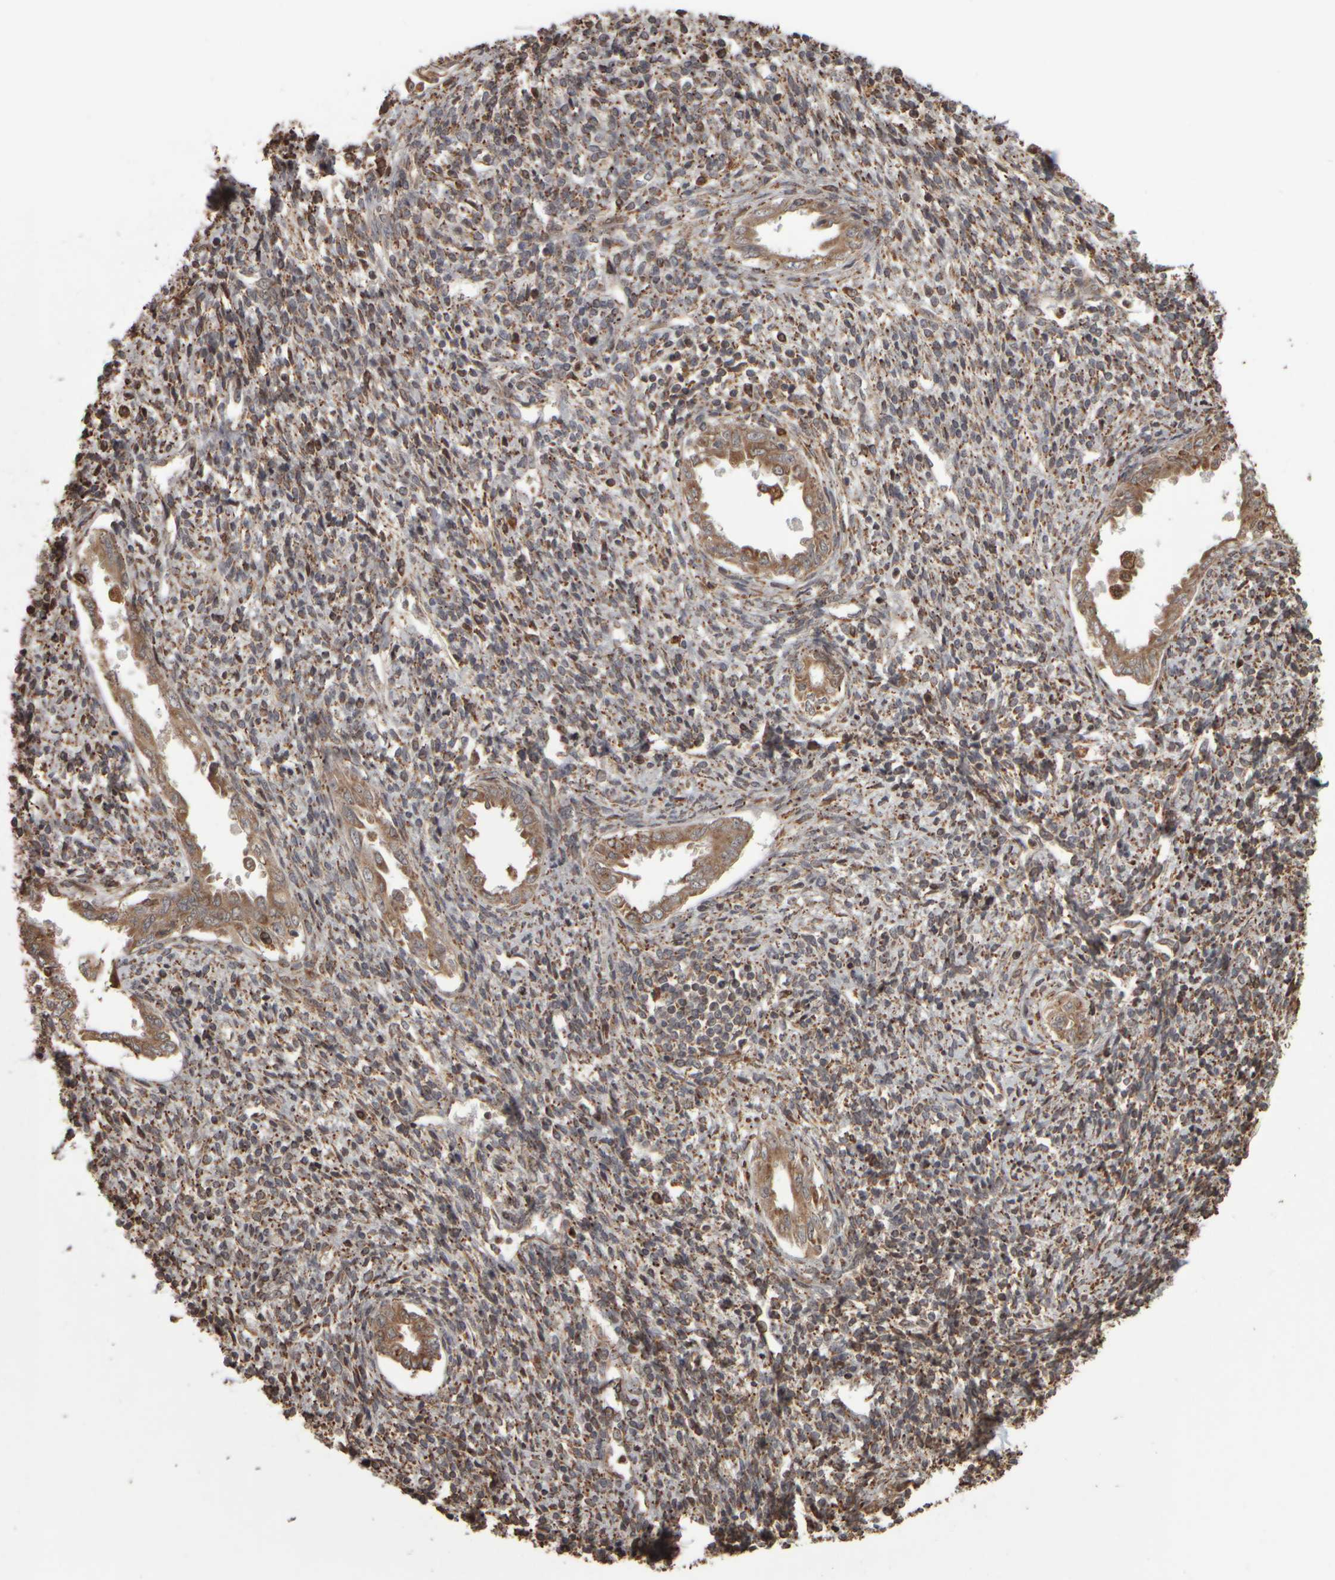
{"staining": {"intensity": "moderate", "quantity": ">75%", "location": "cytoplasmic/membranous"}, "tissue": "endometrium", "cell_type": "Cells in endometrial stroma", "image_type": "normal", "snomed": [{"axis": "morphology", "description": "Normal tissue, NOS"}, {"axis": "topography", "description": "Endometrium"}], "caption": "Immunohistochemical staining of benign human endometrium displays >75% levels of moderate cytoplasmic/membranous protein positivity in approximately >75% of cells in endometrial stroma.", "gene": "AGBL3", "patient": {"sex": "female", "age": 66}}